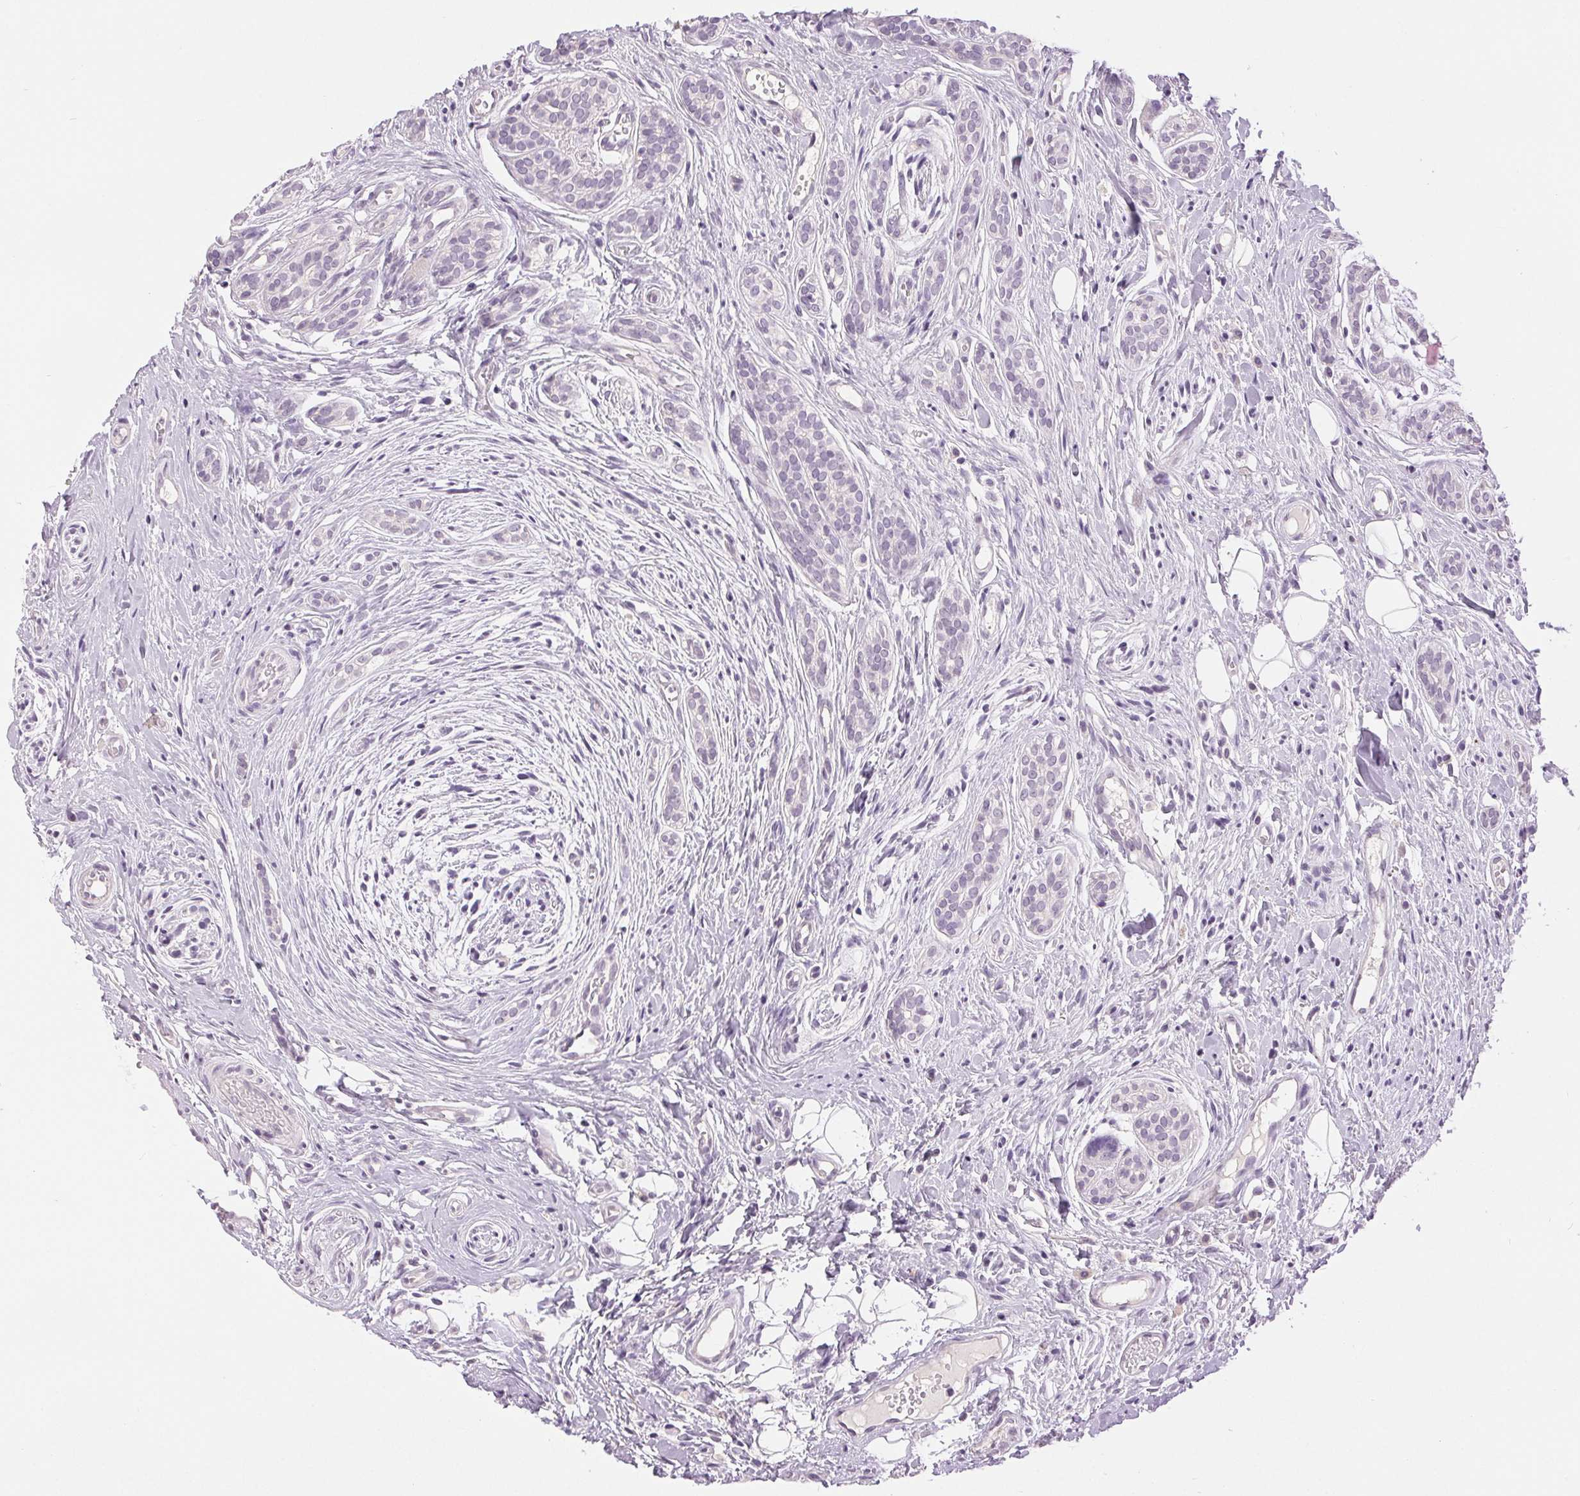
{"staining": {"intensity": "negative", "quantity": "none", "location": "none"}, "tissue": "head and neck cancer", "cell_type": "Tumor cells", "image_type": "cancer", "snomed": [{"axis": "morphology", "description": "Adenocarcinoma, NOS"}, {"axis": "topography", "description": "Head-Neck"}], "caption": "Tumor cells show no significant protein positivity in head and neck adenocarcinoma. Nuclei are stained in blue.", "gene": "DSG3", "patient": {"sex": "female", "age": 57}}